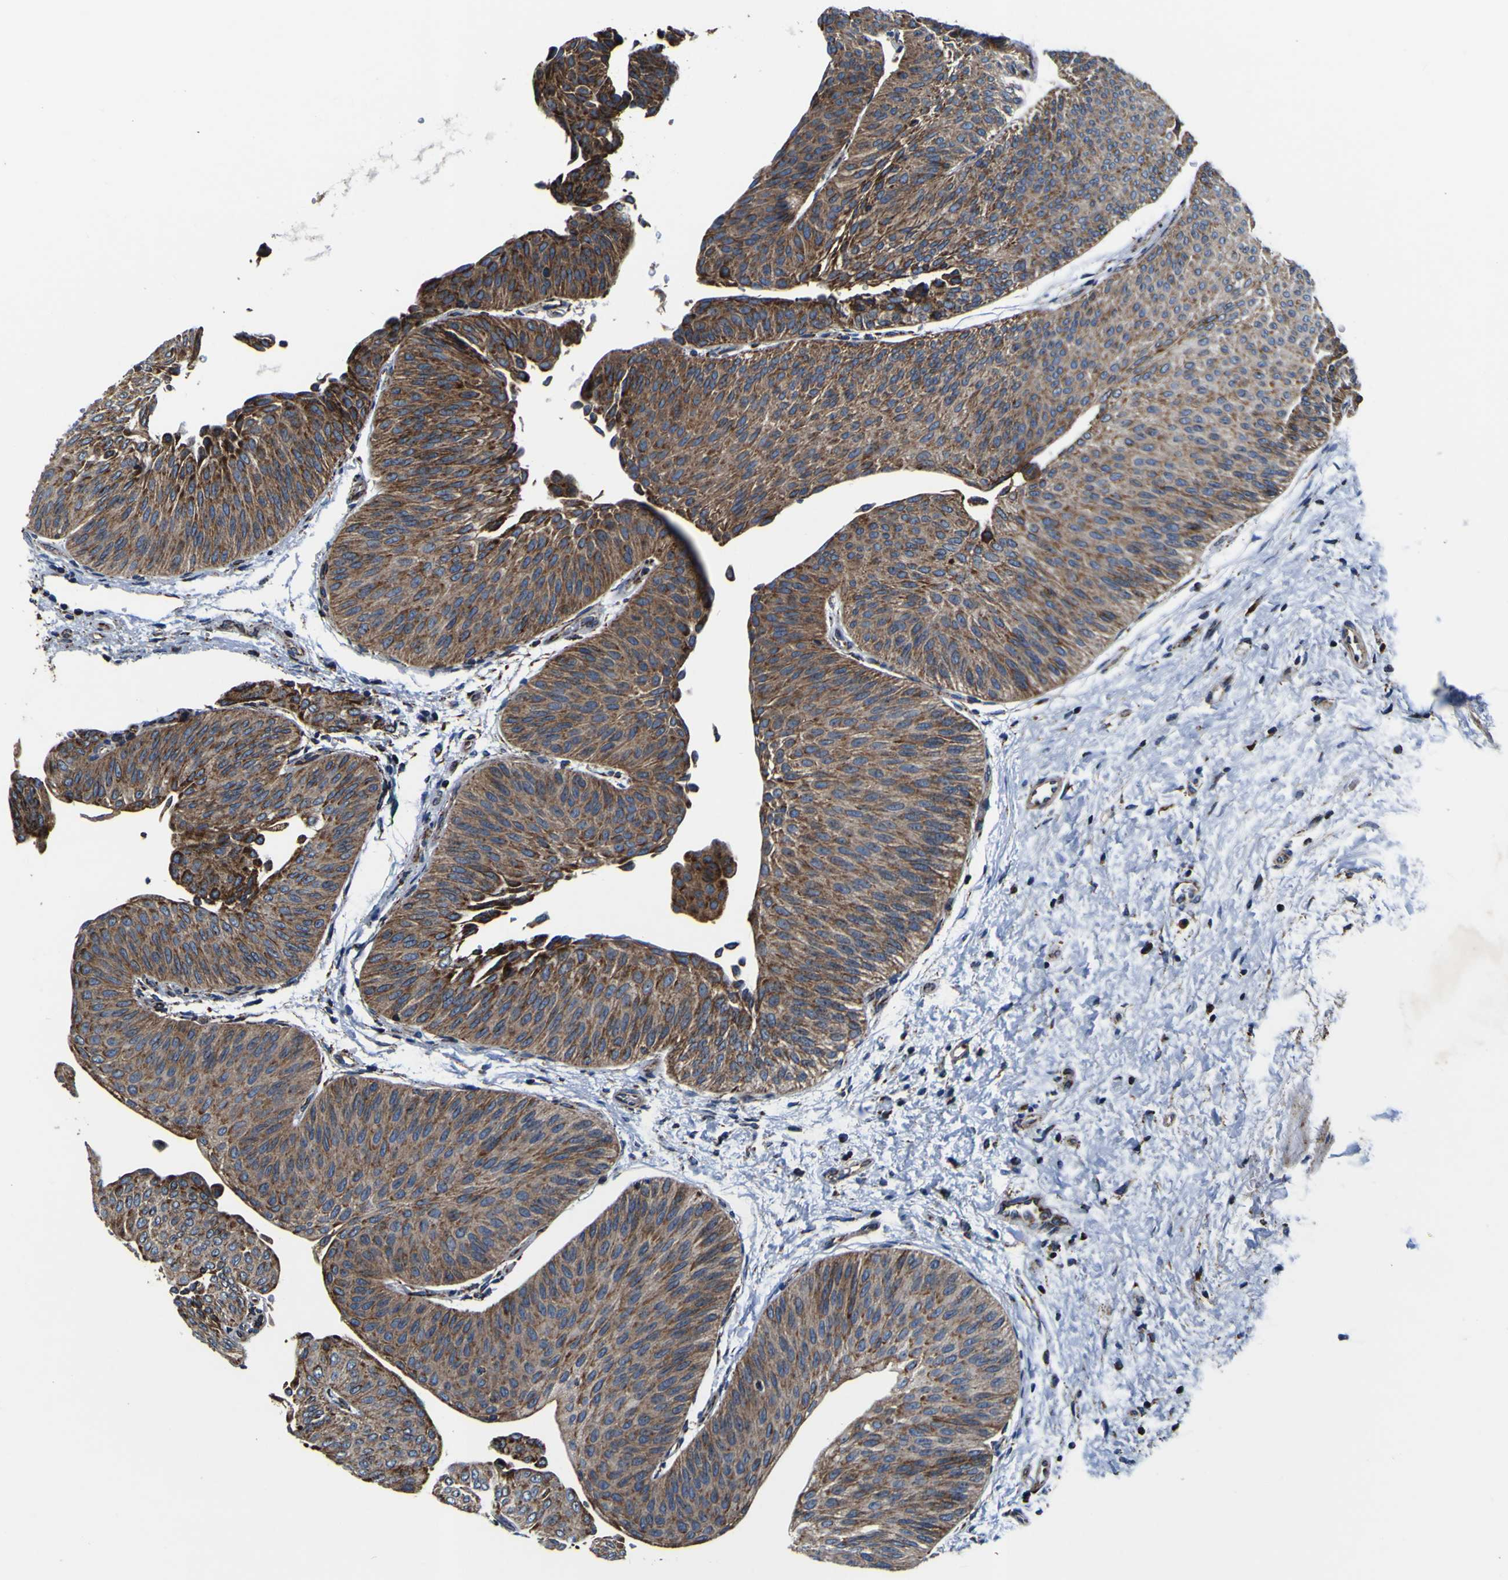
{"staining": {"intensity": "moderate", "quantity": ">75%", "location": "cytoplasmic/membranous"}, "tissue": "urothelial cancer", "cell_type": "Tumor cells", "image_type": "cancer", "snomed": [{"axis": "morphology", "description": "Urothelial carcinoma, Low grade"}, {"axis": "topography", "description": "Urinary bladder"}], "caption": "DAB immunohistochemical staining of human urothelial cancer shows moderate cytoplasmic/membranous protein staining in about >75% of tumor cells.", "gene": "PTRH2", "patient": {"sex": "female", "age": 60}}